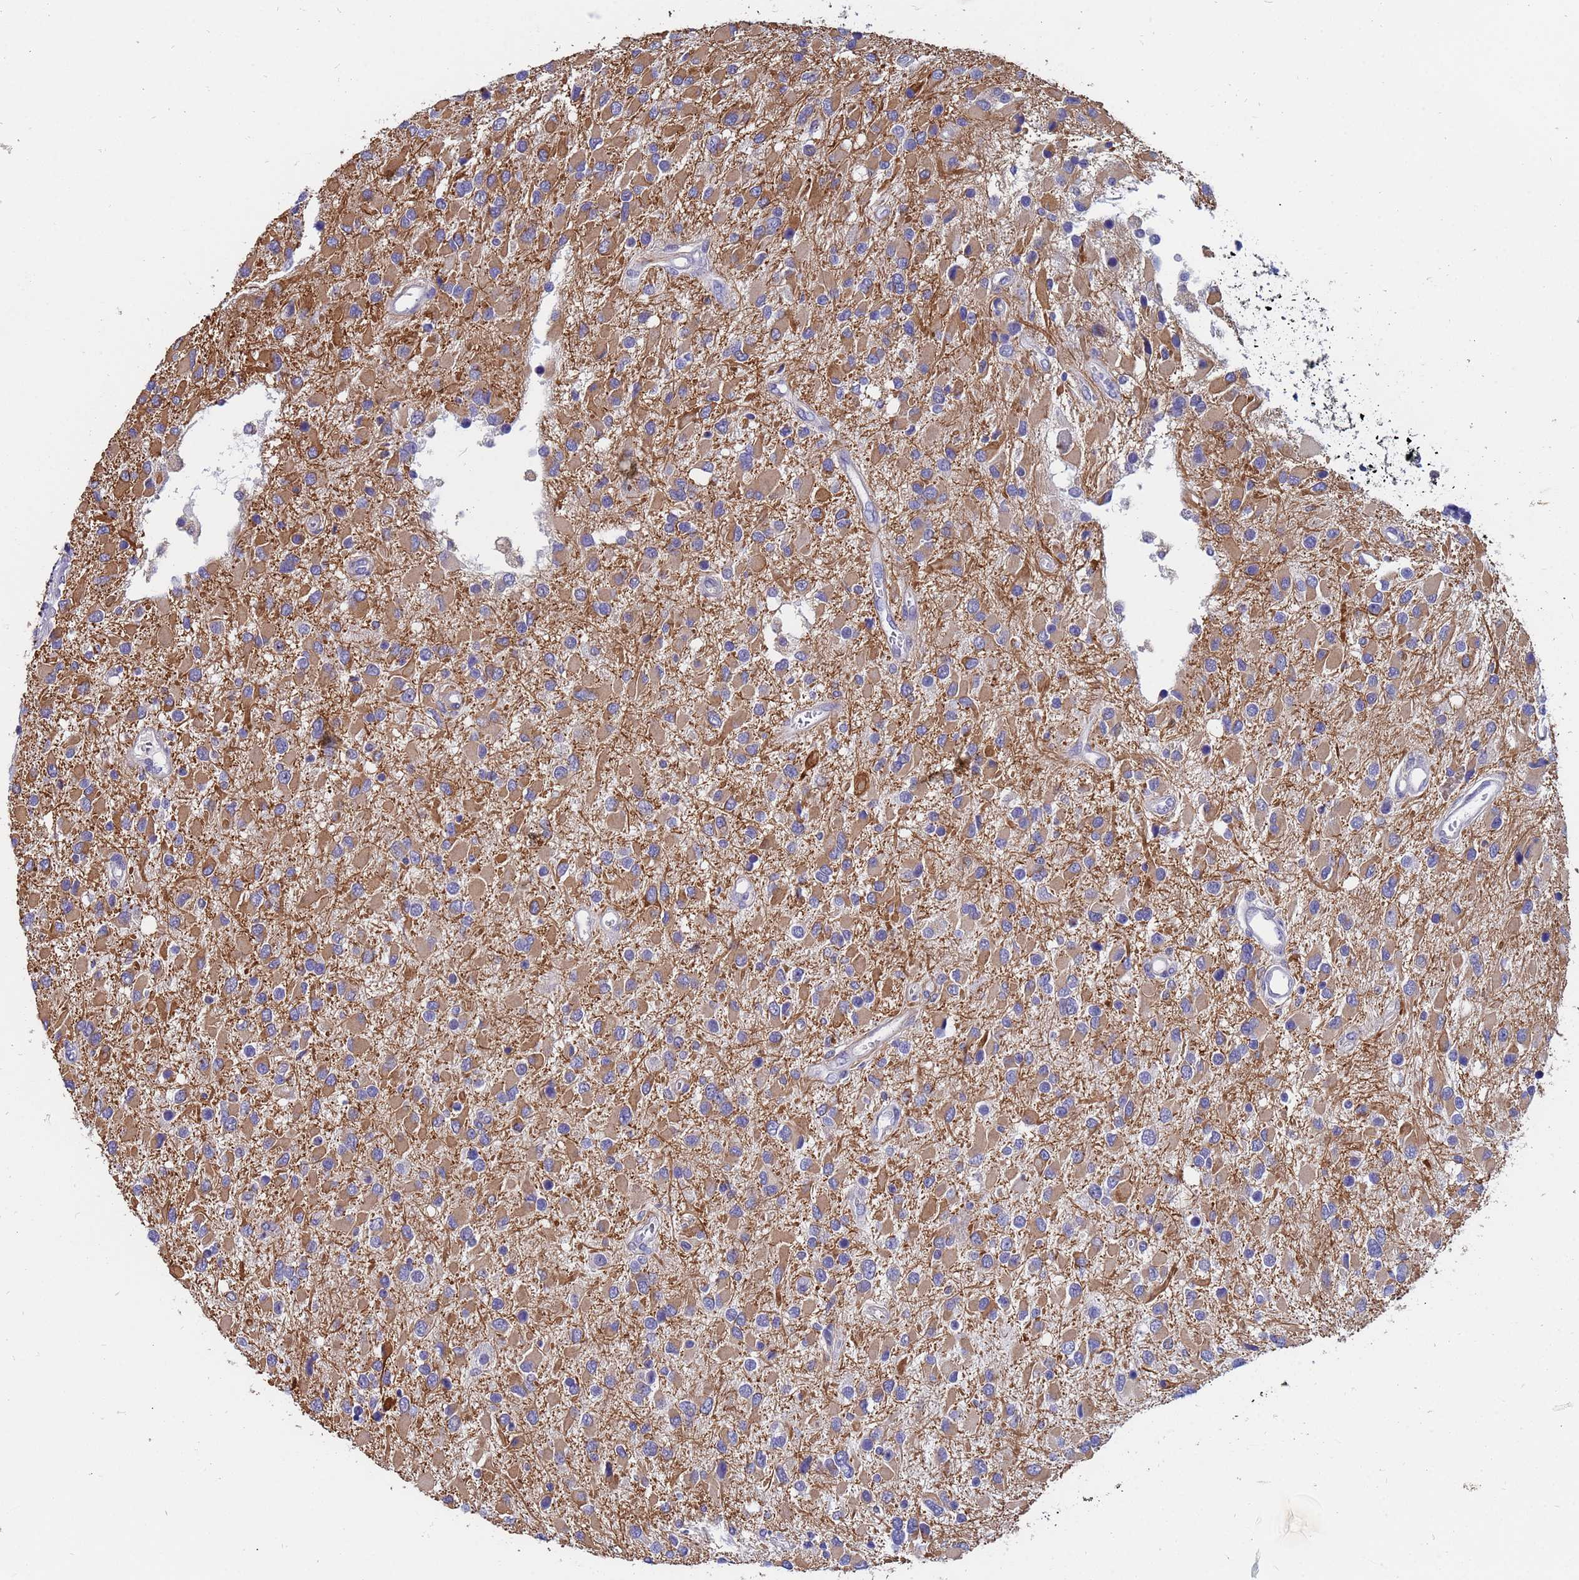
{"staining": {"intensity": "moderate", "quantity": "<25%", "location": "cytoplasmic/membranous"}, "tissue": "glioma", "cell_type": "Tumor cells", "image_type": "cancer", "snomed": [{"axis": "morphology", "description": "Glioma, malignant, High grade"}, {"axis": "topography", "description": "Brain"}], "caption": "Moderate cytoplasmic/membranous staining for a protein is seen in about <25% of tumor cells of glioma using immunohistochemistry (IHC).", "gene": "IHO1", "patient": {"sex": "male", "age": 53}}